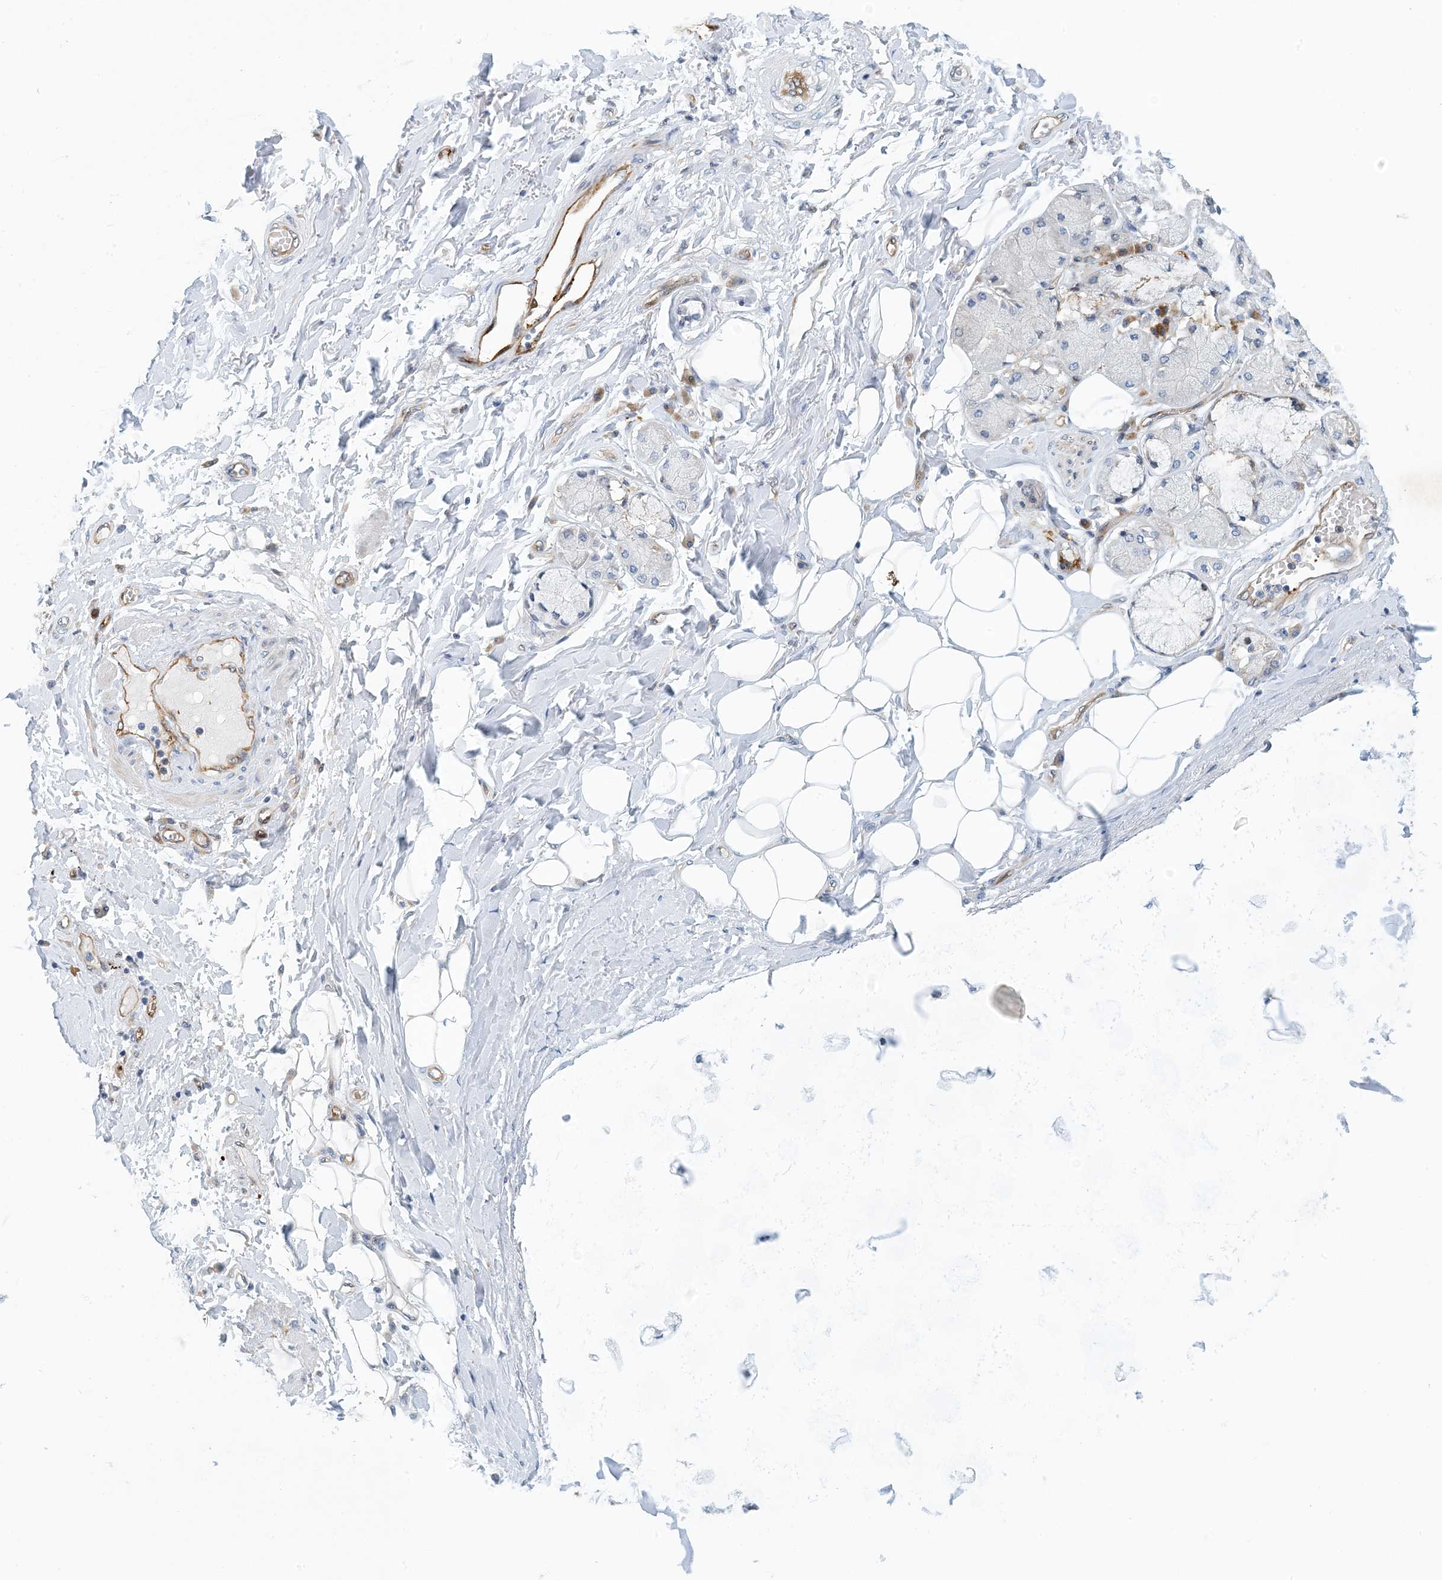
{"staining": {"intensity": "negative", "quantity": "none", "location": "none"}, "tissue": "adipose tissue", "cell_type": "Adipocytes", "image_type": "normal", "snomed": [{"axis": "morphology", "description": "Normal tissue, NOS"}, {"axis": "topography", "description": "Cartilage tissue"}, {"axis": "topography", "description": "Bronchus"}, {"axis": "topography", "description": "Lung"}, {"axis": "topography", "description": "Peripheral nerve tissue"}], "caption": "DAB (3,3'-diaminobenzidine) immunohistochemical staining of benign adipose tissue reveals no significant positivity in adipocytes. The staining is performed using DAB (3,3'-diaminobenzidine) brown chromogen with nuclei counter-stained in using hematoxylin.", "gene": "PCDHA2", "patient": {"sex": "female", "age": 49}}